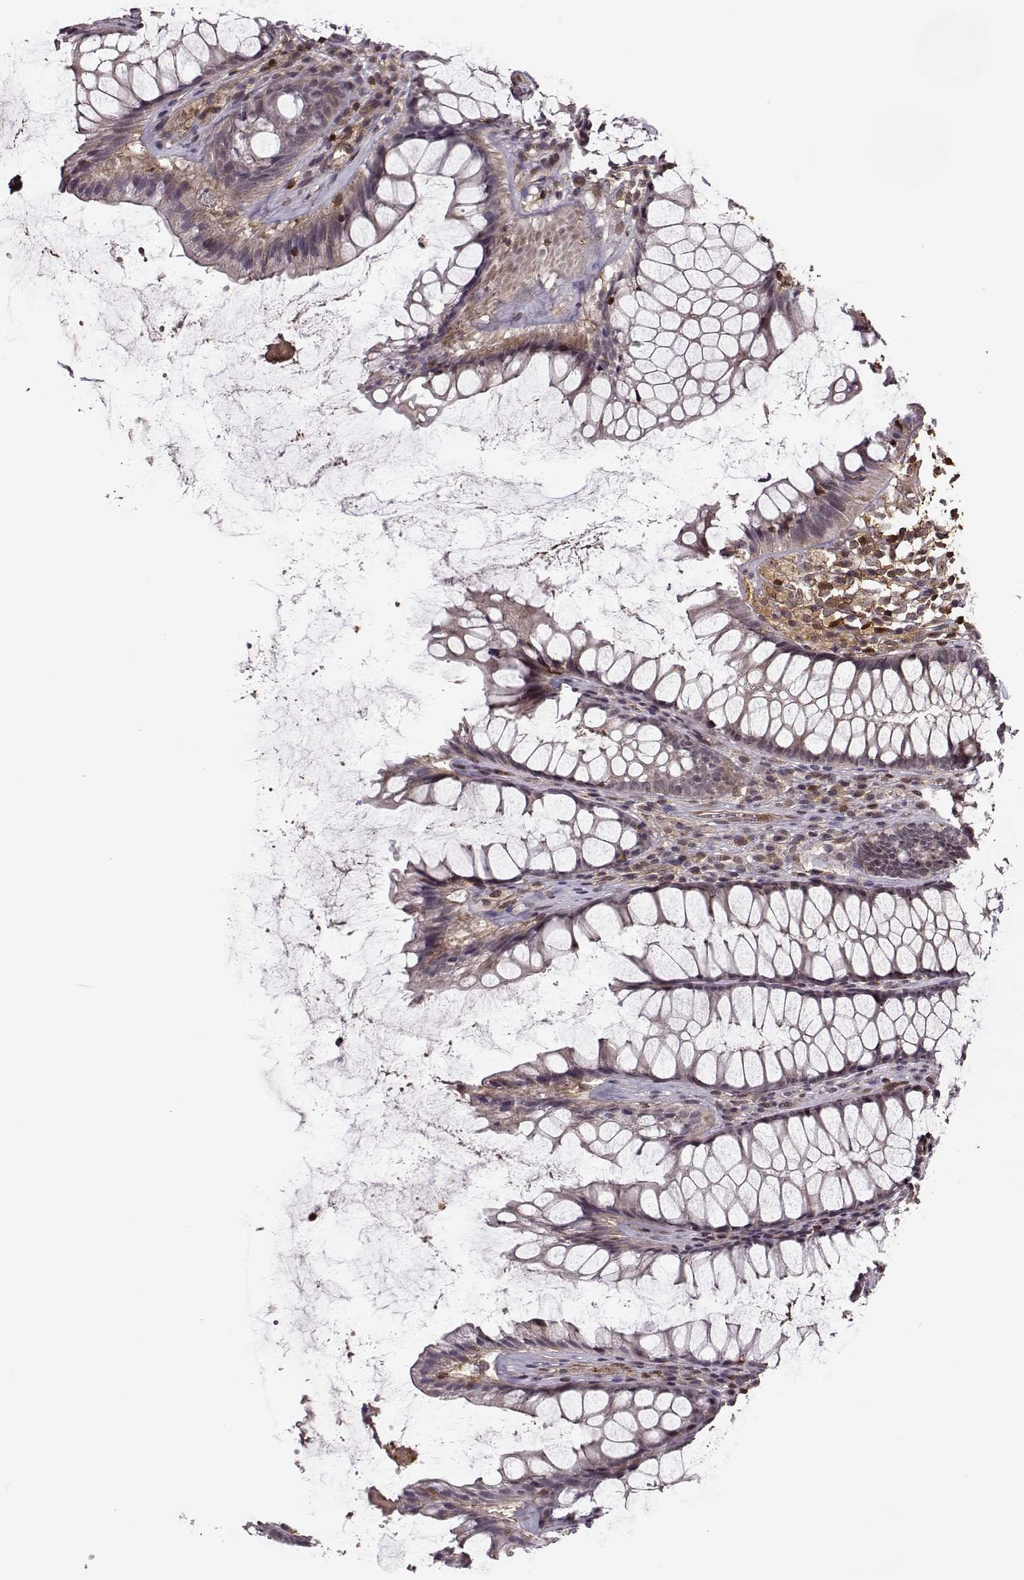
{"staining": {"intensity": "negative", "quantity": "none", "location": "none"}, "tissue": "rectum", "cell_type": "Glandular cells", "image_type": "normal", "snomed": [{"axis": "morphology", "description": "Normal tissue, NOS"}, {"axis": "topography", "description": "Rectum"}], "caption": "The immunohistochemistry photomicrograph has no significant positivity in glandular cells of rectum.", "gene": "MFSD1", "patient": {"sex": "male", "age": 72}}